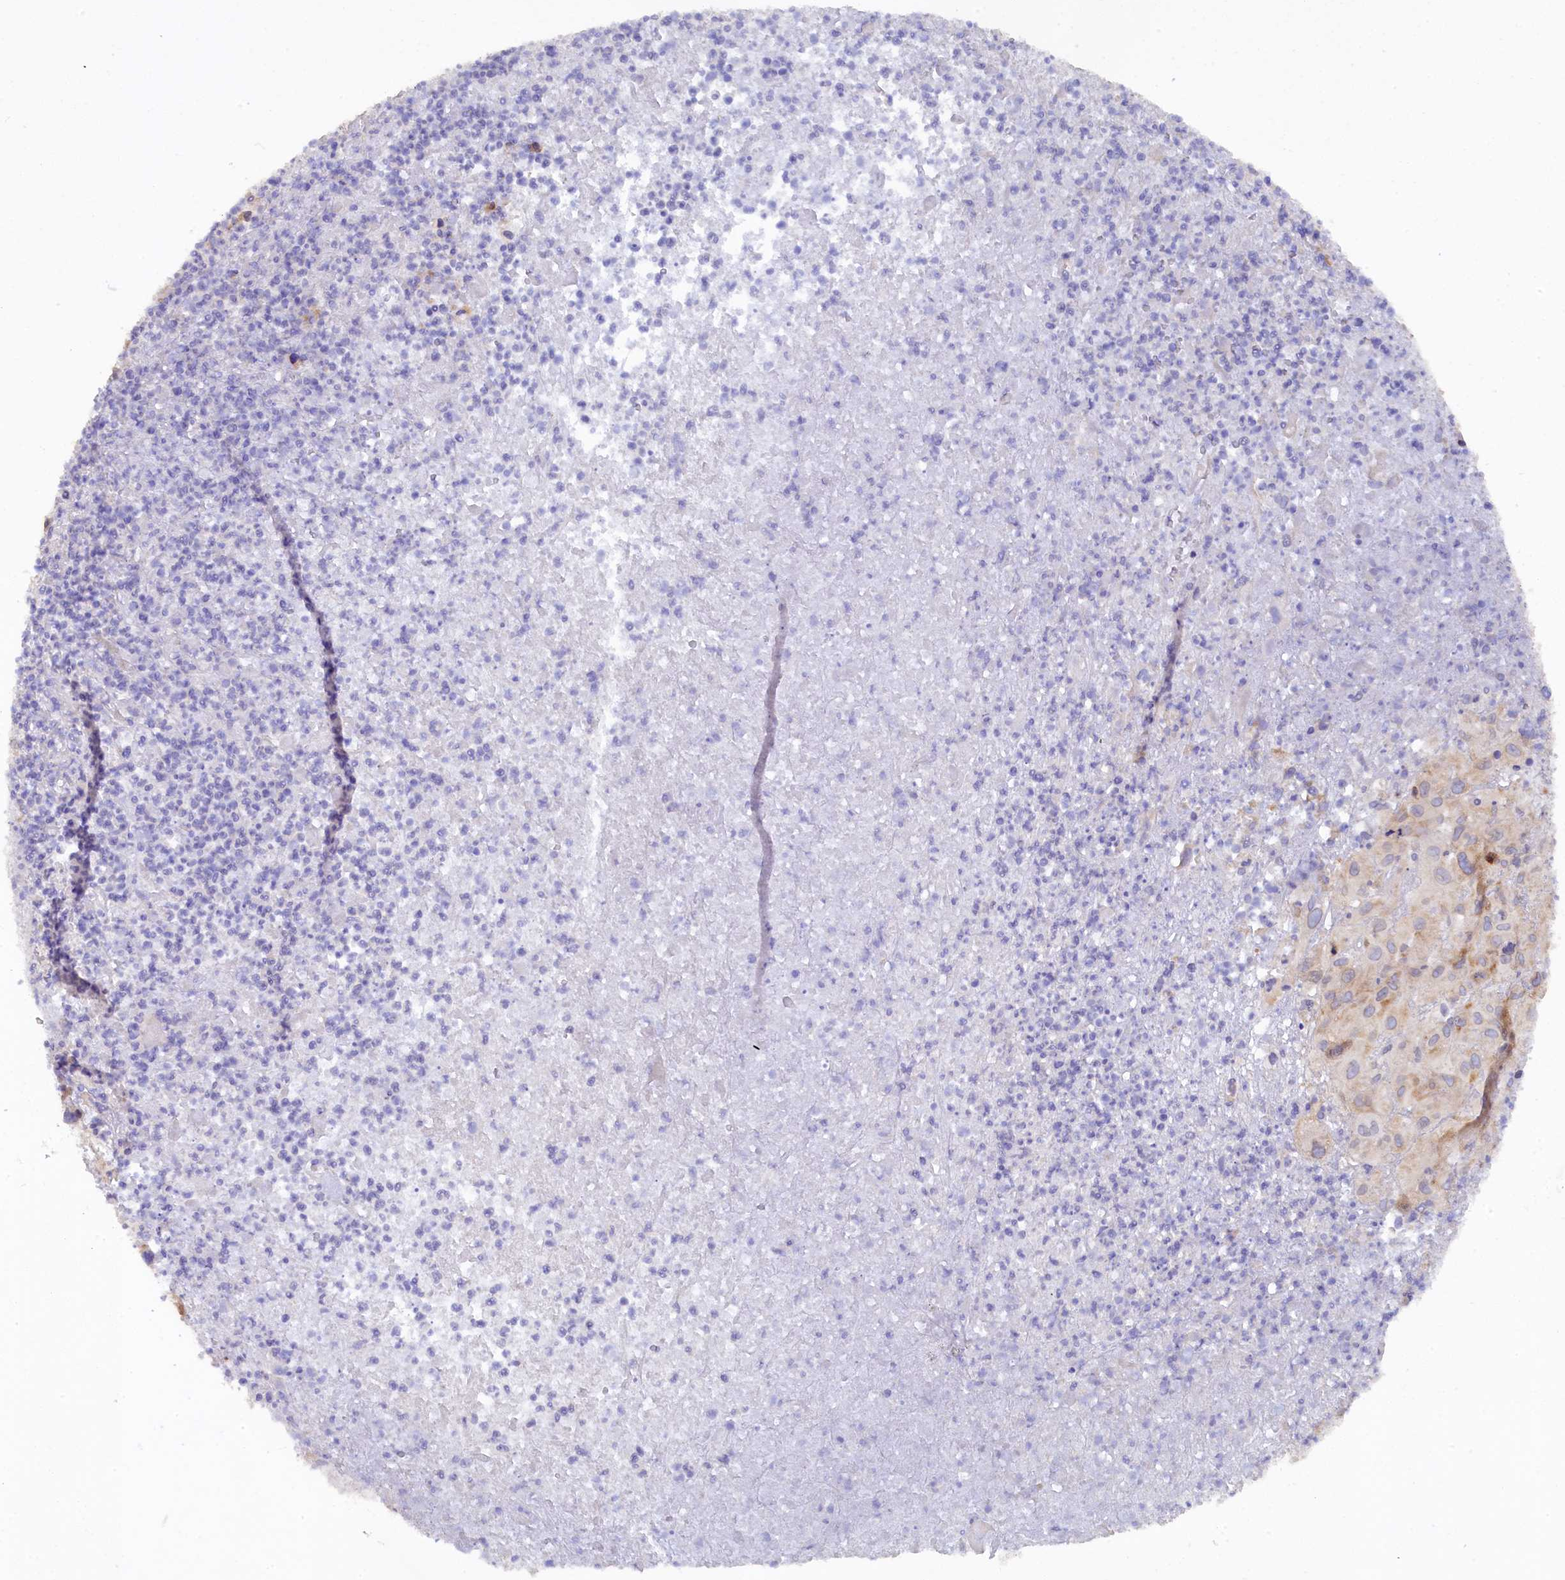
{"staining": {"intensity": "moderate", "quantity": "25%-75%", "location": "cytoplasmic/membranous"}, "tissue": "melanoma", "cell_type": "Tumor cells", "image_type": "cancer", "snomed": [{"axis": "morphology", "description": "Malignant melanoma, NOS"}, {"axis": "topography", "description": "Skin"}], "caption": "The histopathology image reveals staining of melanoma, revealing moderate cytoplasmic/membranous protein expression (brown color) within tumor cells.", "gene": "POGLUT3", "patient": {"sex": "male", "age": 73}}